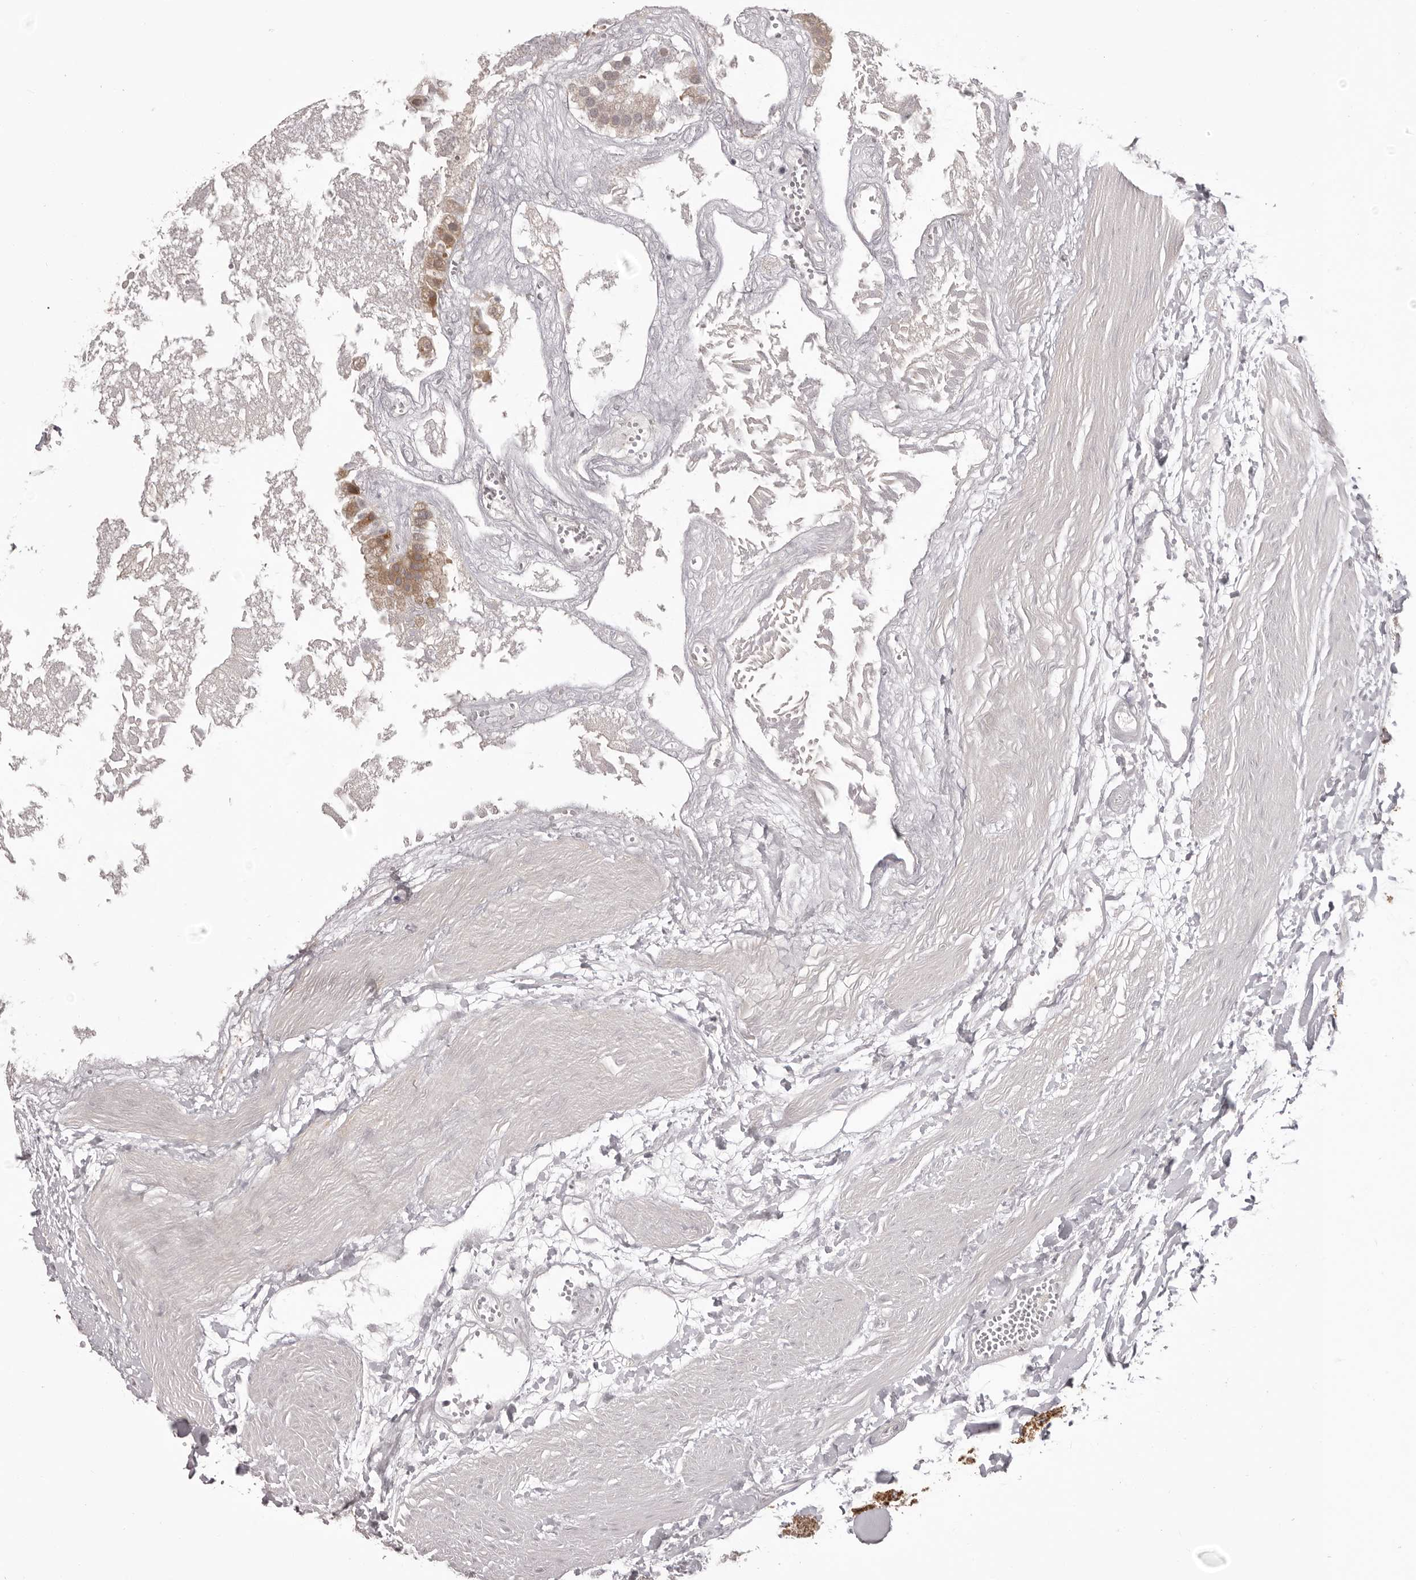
{"staining": {"intensity": "moderate", "quantity": "<25%", "location": "cytoplasmic/membranous"}, "tissue": "gallbladder", "cell_type": "Glandular cells", "image_type": "normal", "snomed": [{"axis": "morphology", "description": "Normal tissue, NOS"}, {"axis": "topography", "description": "Gallbladder"}], "caption": "Approximately <25% of glandular cells in benign gallbladder demonstrate moderate cytoplasmic/membranous protein staining as visualized by brown immunohistochemical staining.", "gene": "RNF2", "patient": {"sex": "male", "age": 55}}